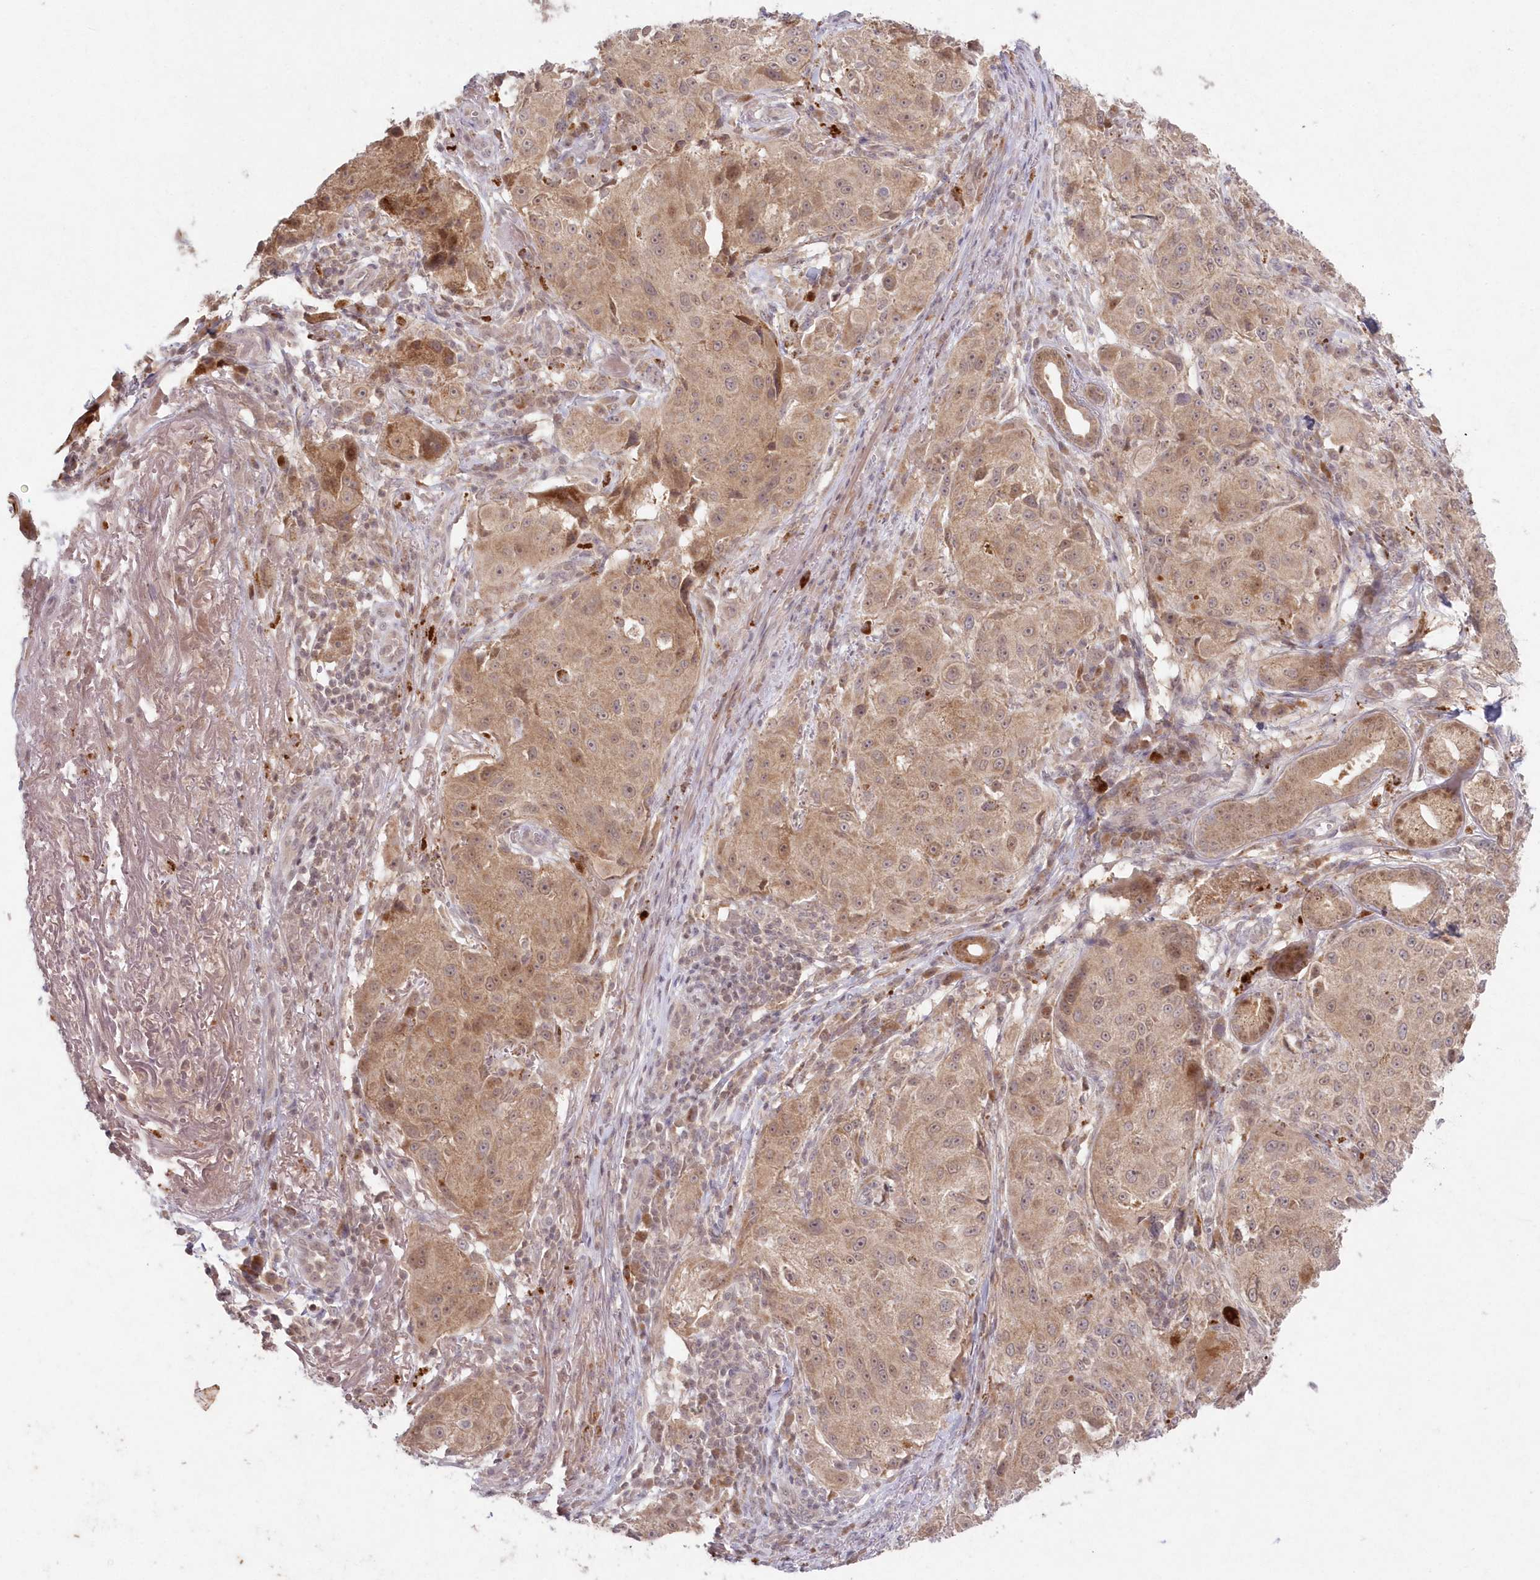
{"staining": {"intensity": "weak", "quantity": ">75%", "location": "cytoplasmic/membranous,nuclear"}, "tissue": "melanoma", "cell_type": "Tumor cells", "image_type": "cancer", "snomed": [{"axis": "morphology", "description": "Necrosis, NOS"}, {"axis": "morphology", "description": "Malignant melanoma, NOS"}, {"axis": "topography", "description": "Skin"}], "caption": "Brown immunohistochemical staining in human malignant melanoma reveals weak cytoplasmic/membranous and nuclear positivity in approximately >75% of tumor cells.", "gene": "ASCC1", "patient": {"sex": "female", "age": 87}}